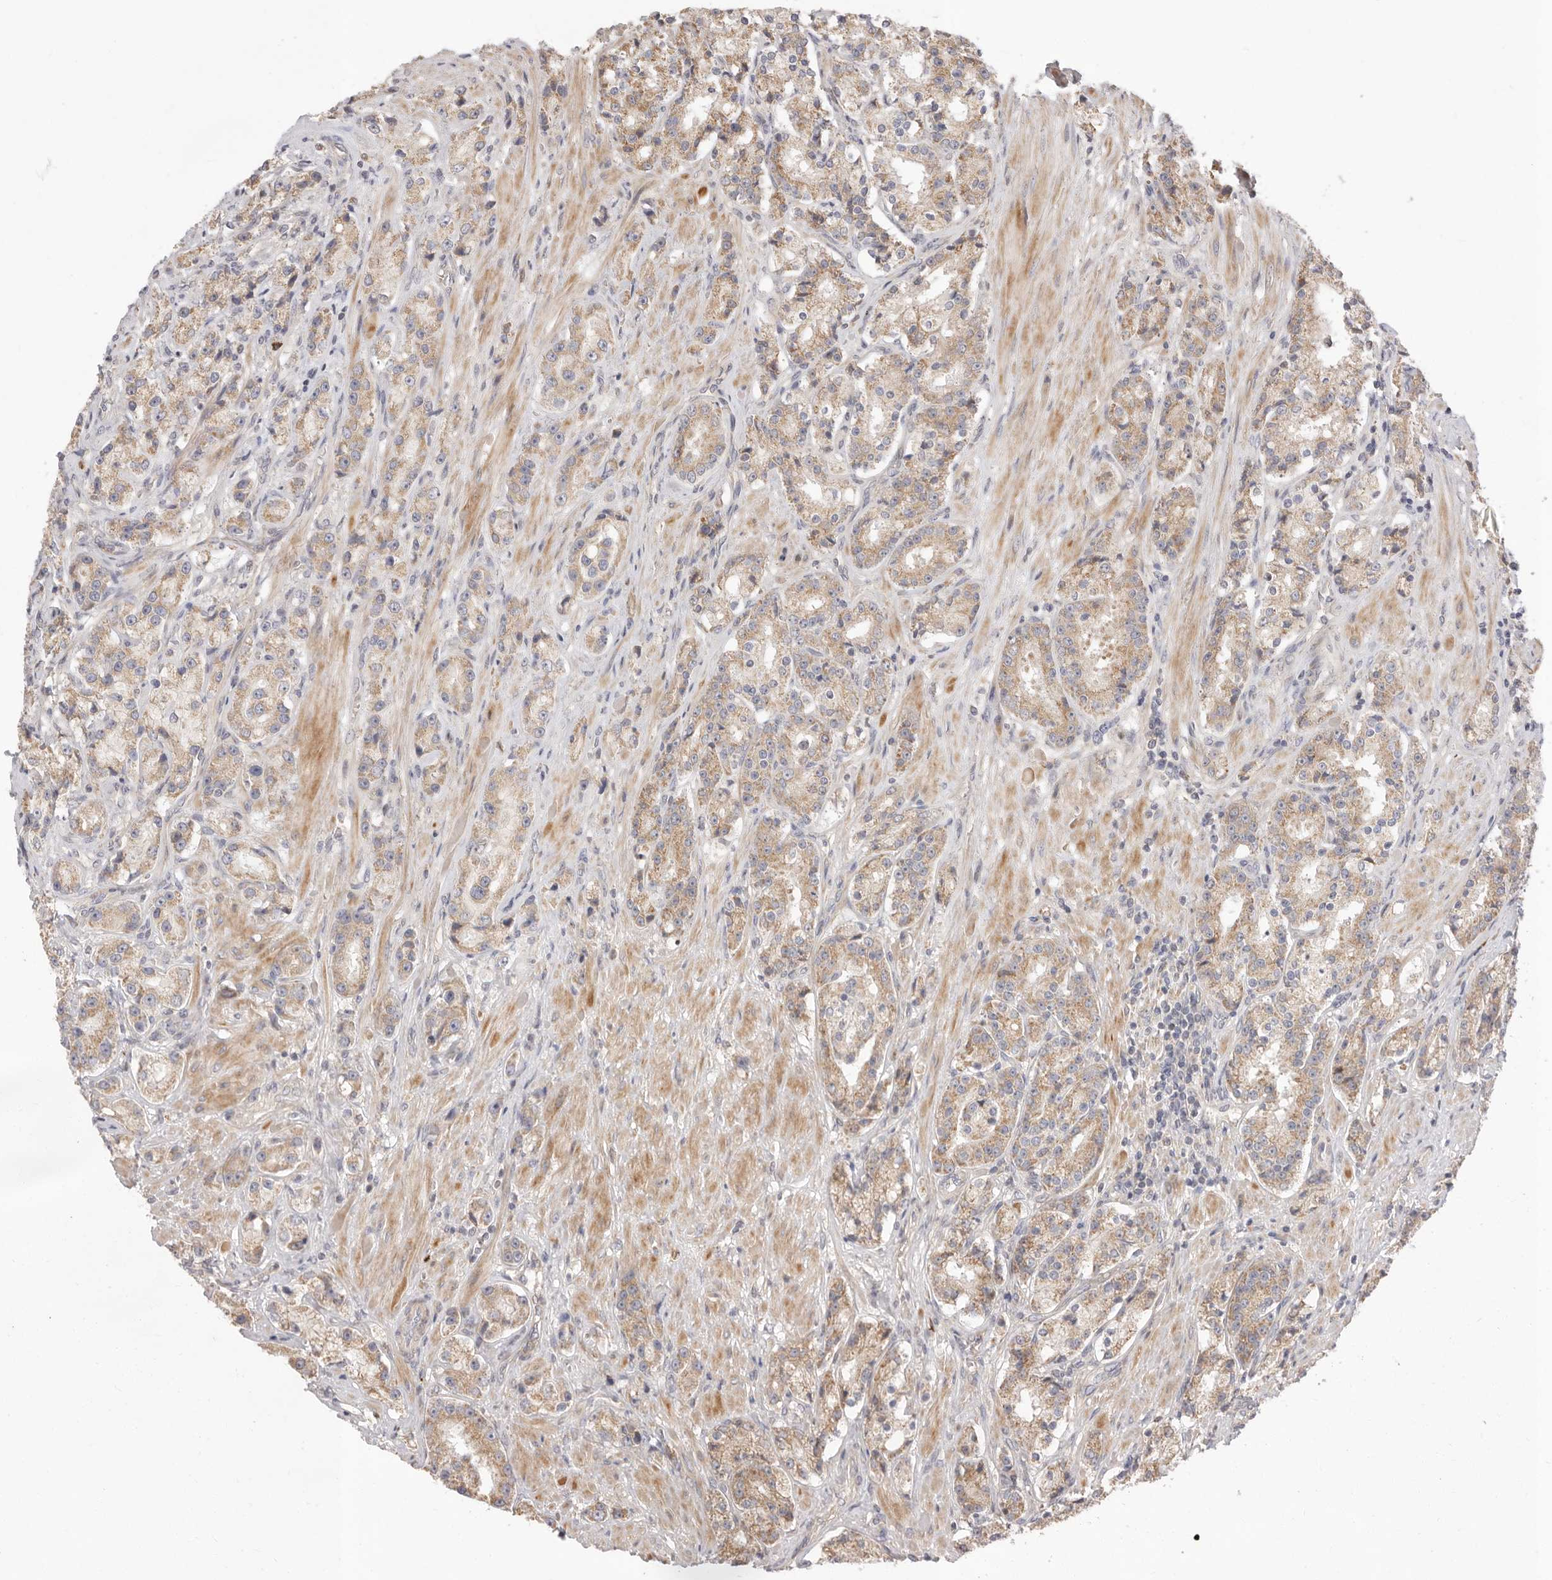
{"staining": {"intensity": "moderate", "quantity": ">75%", "location": "cytoplasmic/membranous"}, "tissue": "prostate cancer", "cell_type": "Tumor cells", "image_type": "cancer", "snomed": [{"axis": "morphology", "description": "Adenocarcinoma, High grade"}, {"axis": "topography", "description": "Prostate"}], "caption": "Prostate adenocarcinoma (high-grade) tissue demonstrates moderate cytoplasmic/membranous expression in about >75% of tumor cells, visualized by immunohistochemistry.", "gene": "USH1C", "patient": {"sex": "male", "age": 60}}